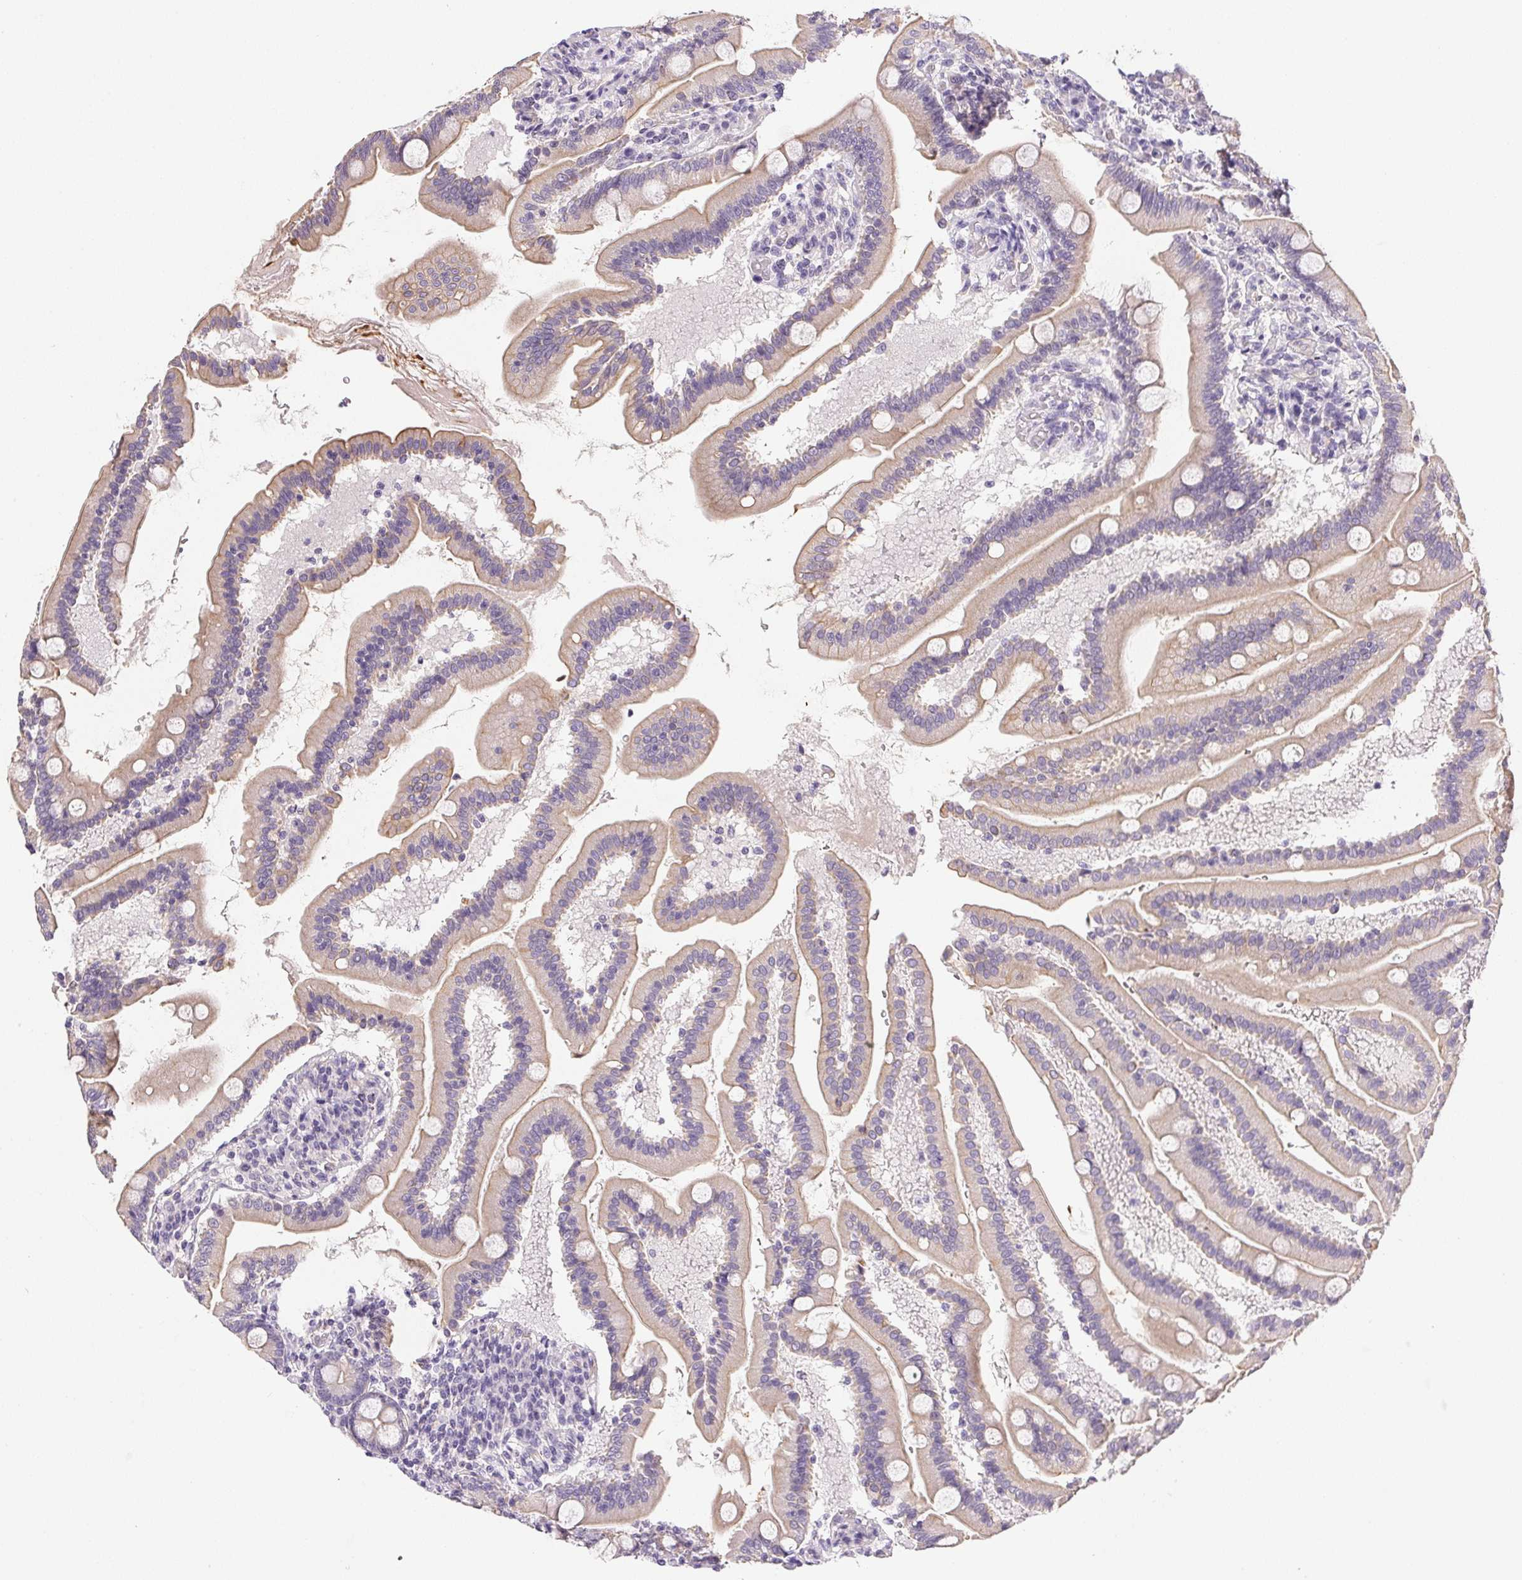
{"staining": {"intensity": "weak", "quantity": "25%-75%", "location": "cytoplasmic/membranous"}, "tissue": "duodenum", "cell_type": "Glandular cells", "image_type": "normal", "snomed": [{"axis": "morphology", "description": "Normal tissue, NOS"}, {"axis": "topography", "description": "Duodenum"}], "caption": "DAB (3,3'-diaminobenzidine) immunohistochemical staining of unremarkable duodenum shows weak cytoplasmic/membranous protein expression in about 25%-75% of glandular cells.", "gene": "SLC17A7", "patient": {"sex": "female", "age": 67}}